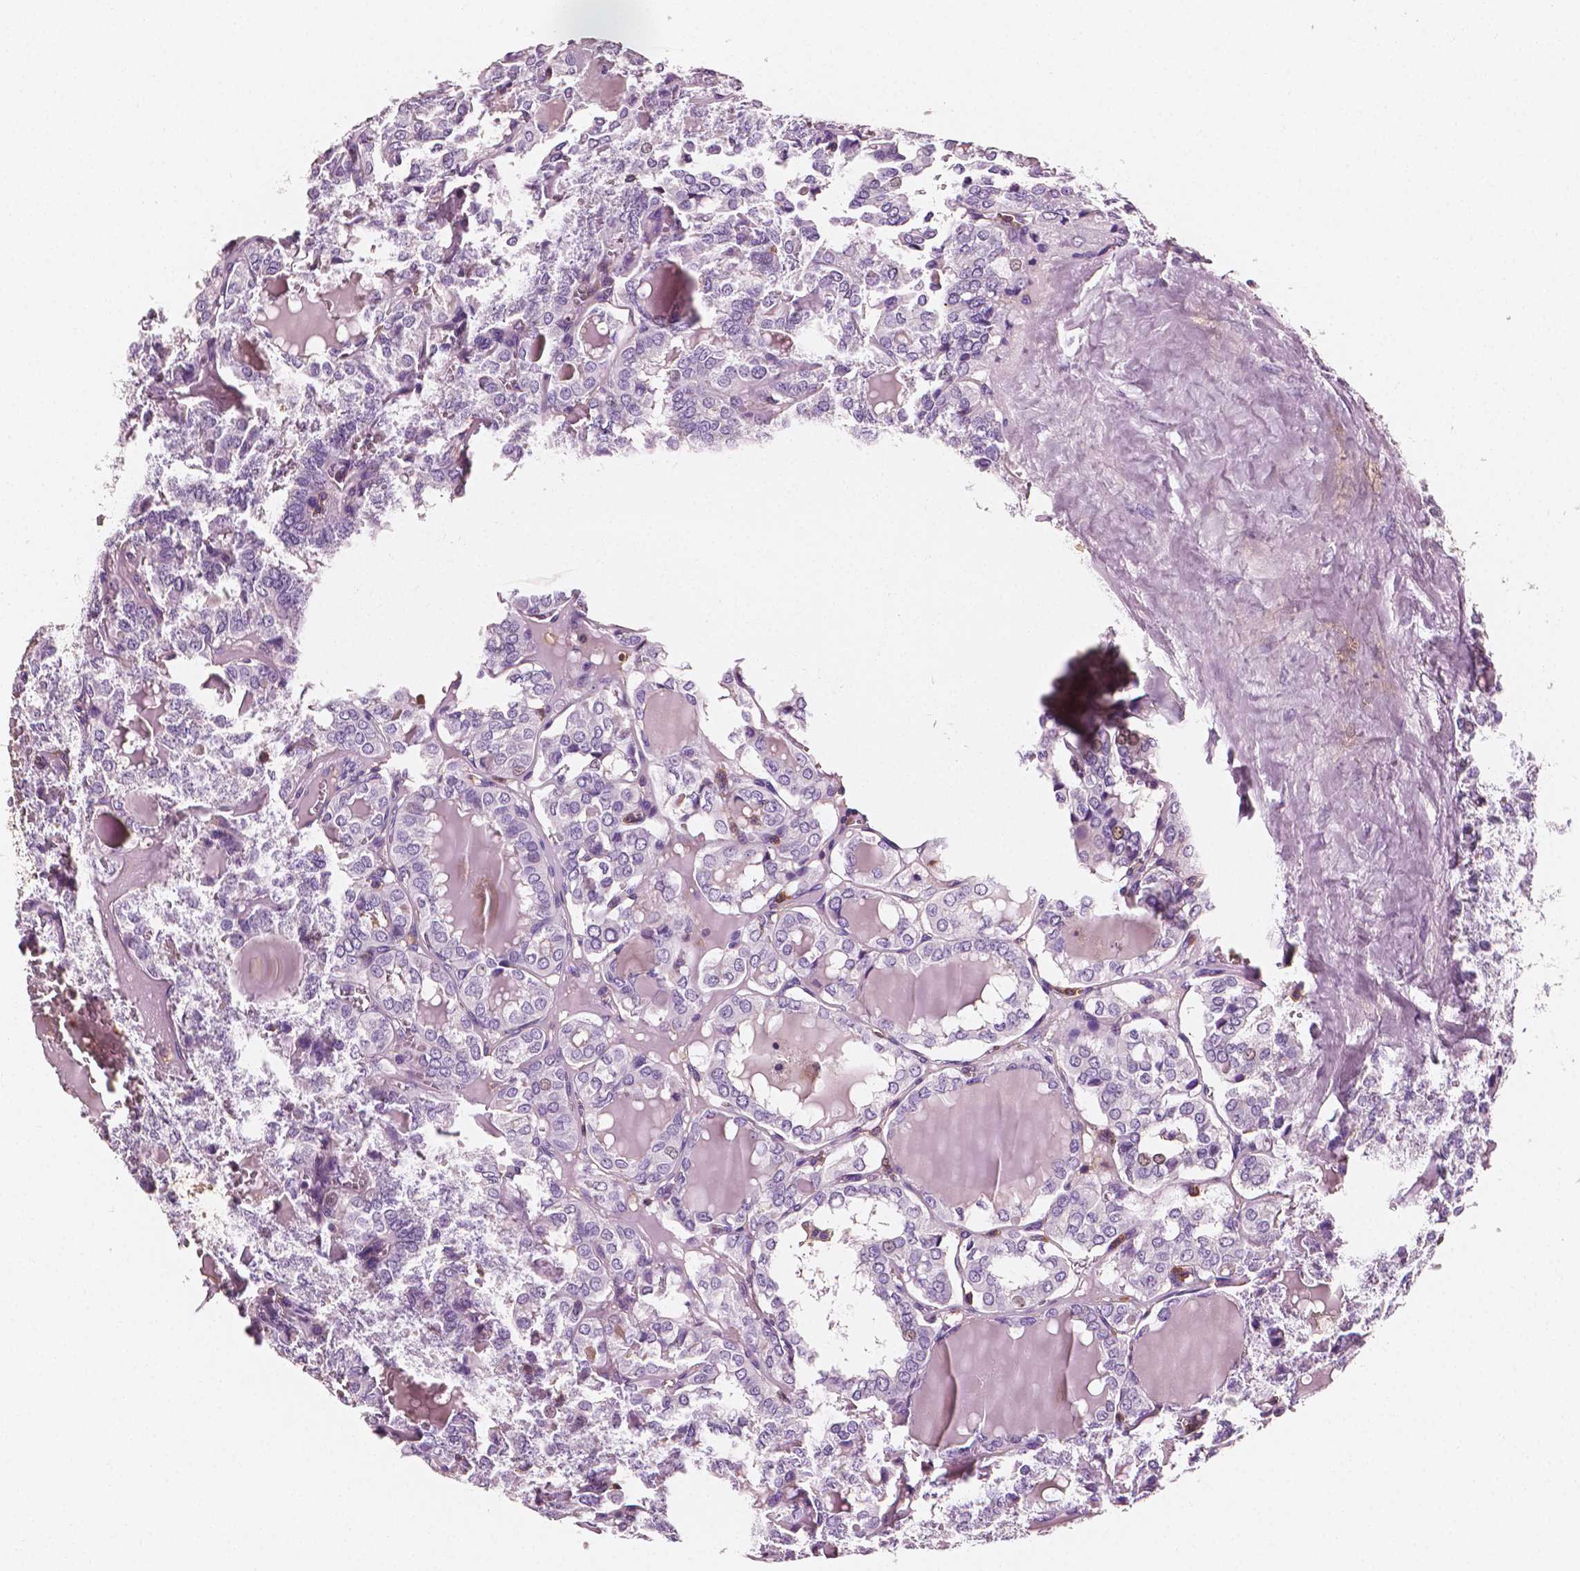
{"staining": {"intensity": "negative", "quantity": "none", "location": "none"}, "tissue": "thyroid cancer", "cell_type": "Tumor cells", "image_type": "cancer", "snomed": [{"axis": "morphology", "description": "Papillary adenocarcinoma, NOS"}, {"axis": "topography", "description": "Thyroid gland"}], "caption": "Immunohistochemistry of thyroid cancer (papillary adenocarcinoma) shows no staining in tumor cells.", "gene": "PTPRC", "patient": {"sex": "female", "age": 41}}